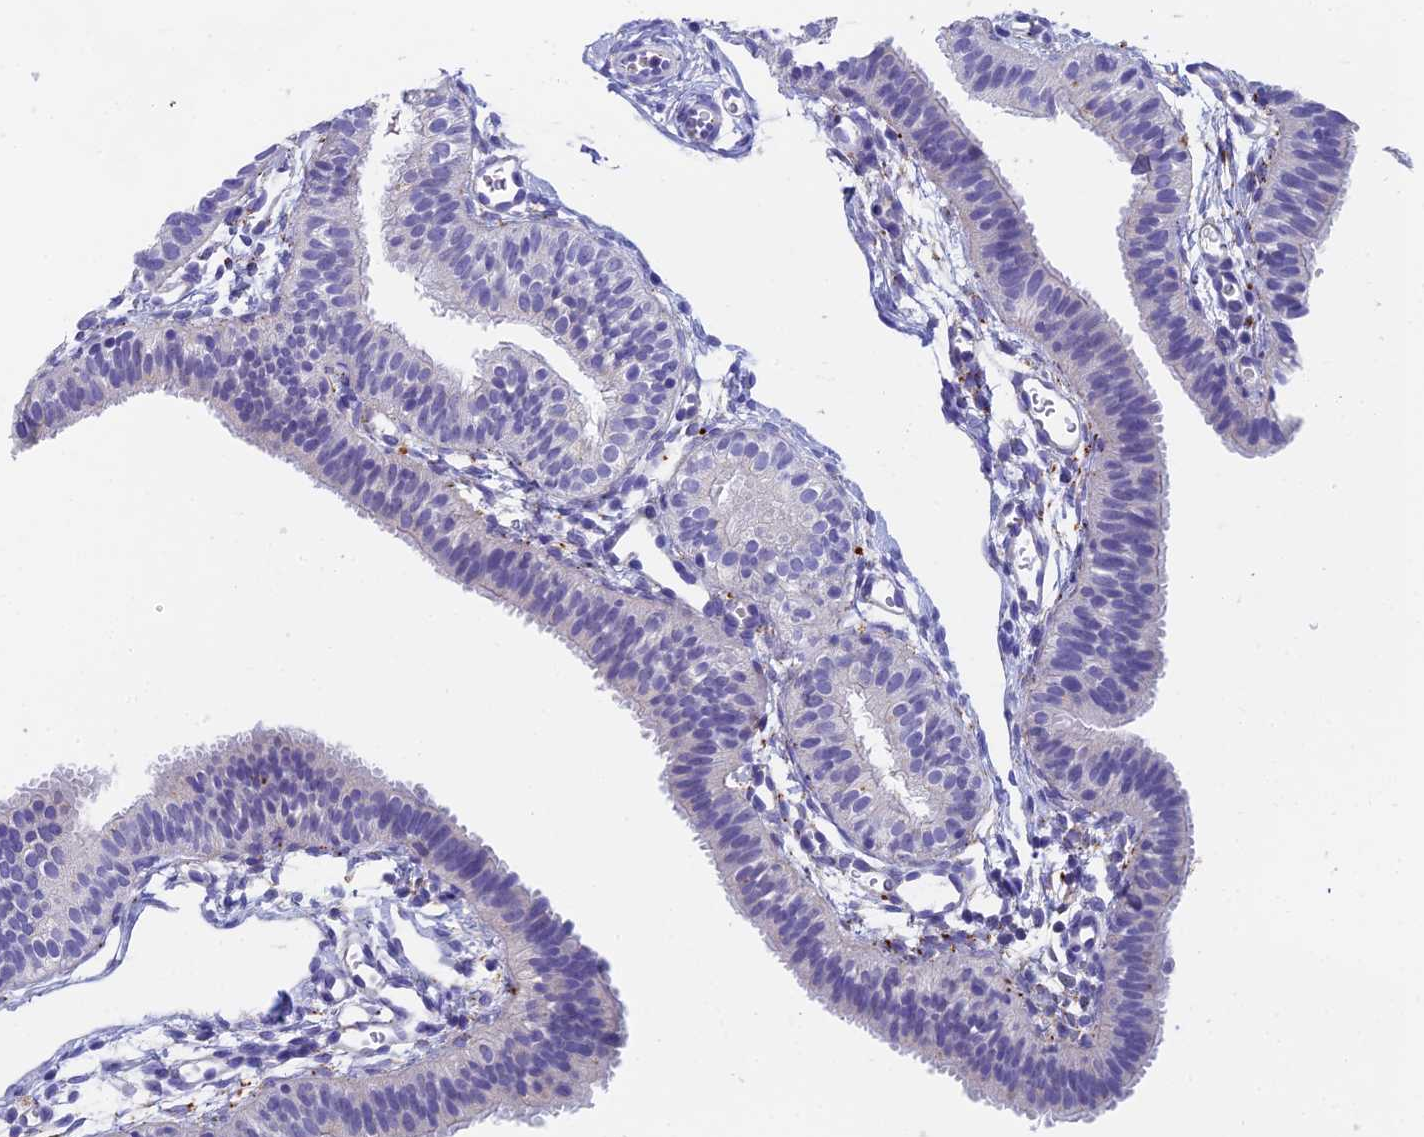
{"staining": {"intensity": "negative", "quantity": "none", "location": "none"}, "tissue": "fallopian tube", "cell_type": "Glandular cells", "image_type": "normal", "snomed": [{"axis": "morphology", "description": "Normal tissue, NOS"}, {"axis": "topography", "description": "Fallopian tube"}], "caption": "This image is of normal fallopian tube stained with immunohistochemistry (IHC) to label a protein in brown with the nuclei are counter-stained blue. There is no positivity in glandular cells. (DAB immunohistochemistry (IHC) with hematoxylin counter stain).", "gene": "ADAMTS13", "patient": {"sex": "female", "age": 35}}